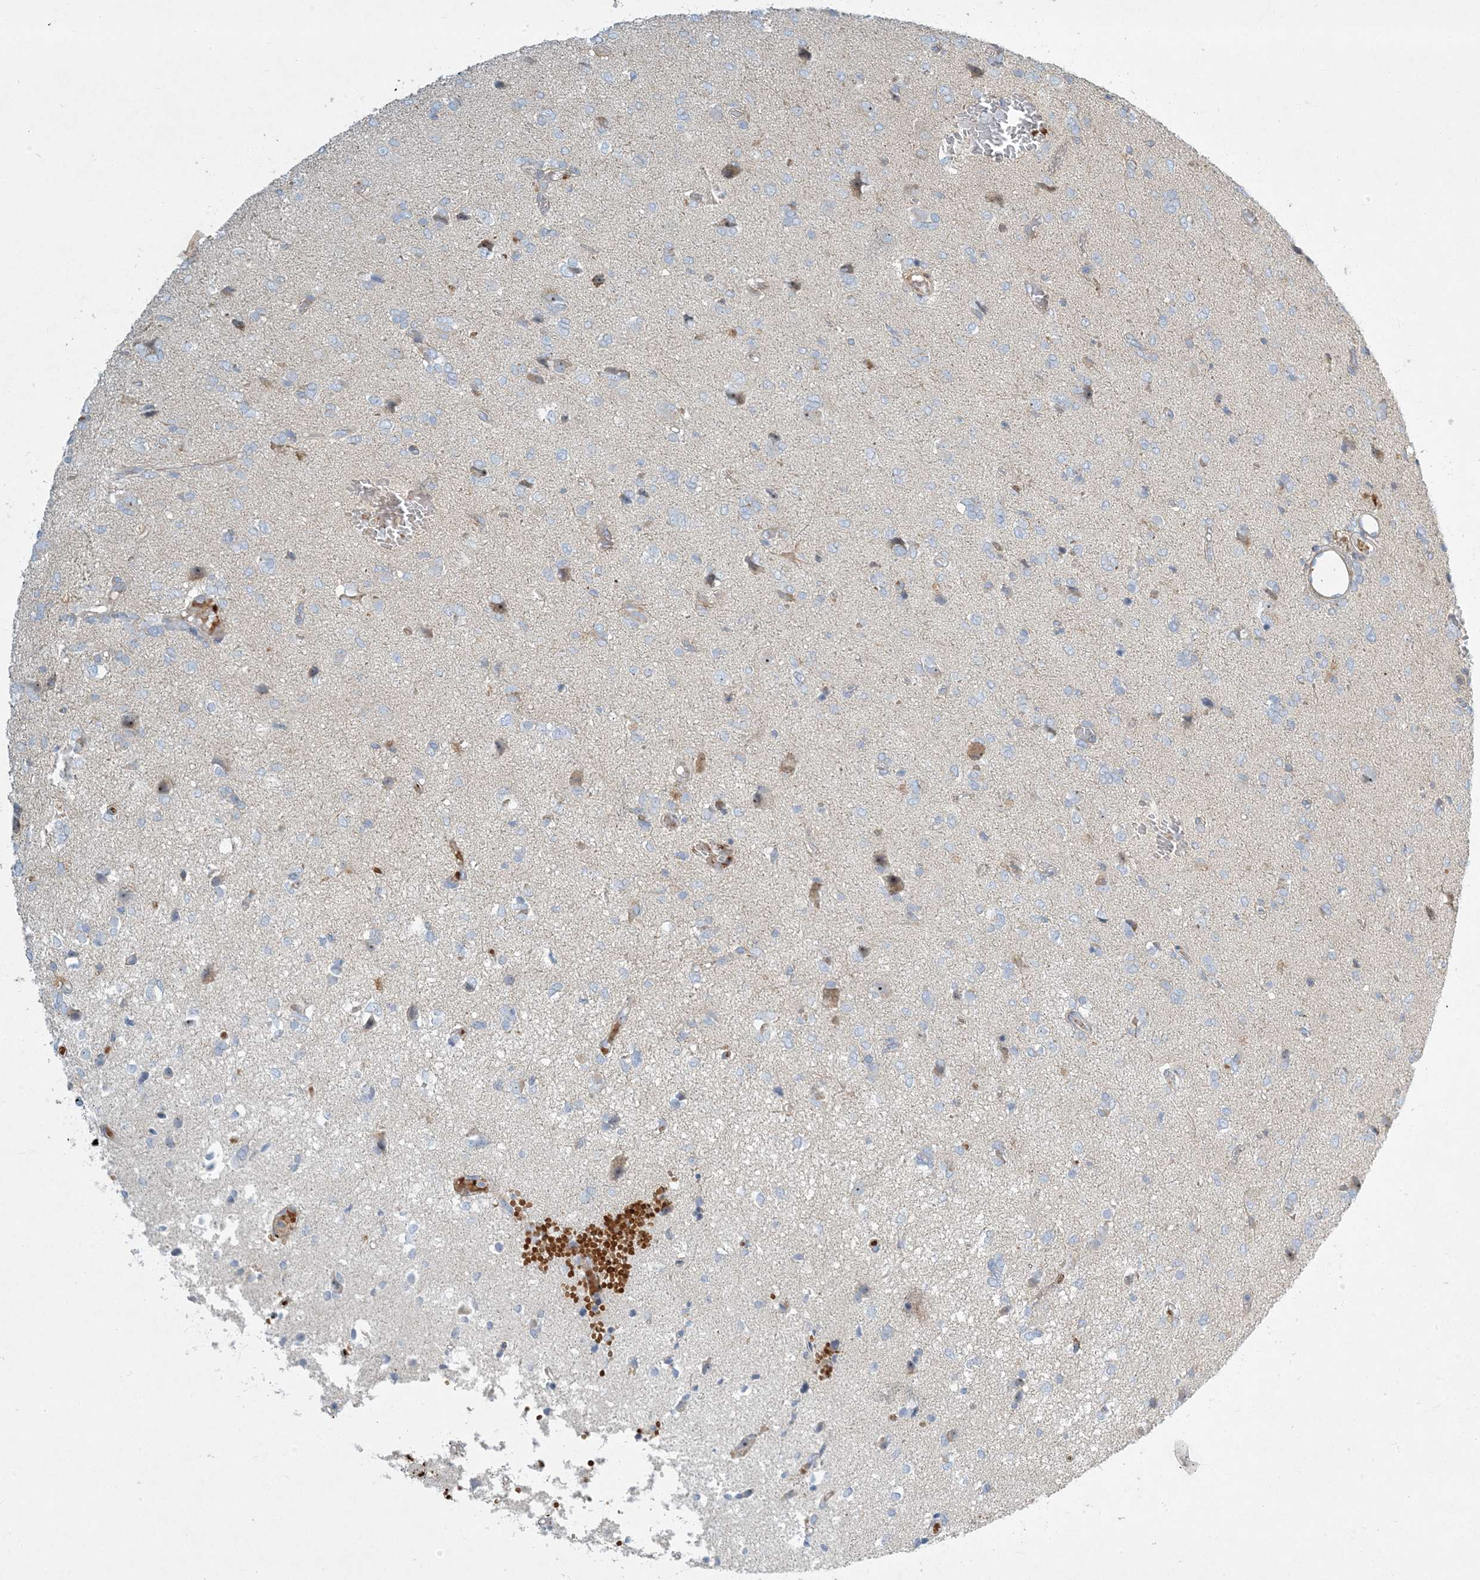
{"staining": {"intensity": "negative", "quantity": "none", "location": "none"}, "tissue": "glioma", "cell_type": "Tumor cells", "image_type": "cancer", "snomed": [{"axis": "morphology", "description": "Glioma, malignant, High grade"}, {"axis": "topography", "description": "Brain"}], "caption": "A histopathology image of human malignant glioma (high-grade) is negative for staining in tumor cells. (DAB (3,3'-diaminobenzidine) IHC visualized using brightfield microscopy, high magnification).", "gene": "LTN1", "patient": {"sex": "female", "age": 59}}